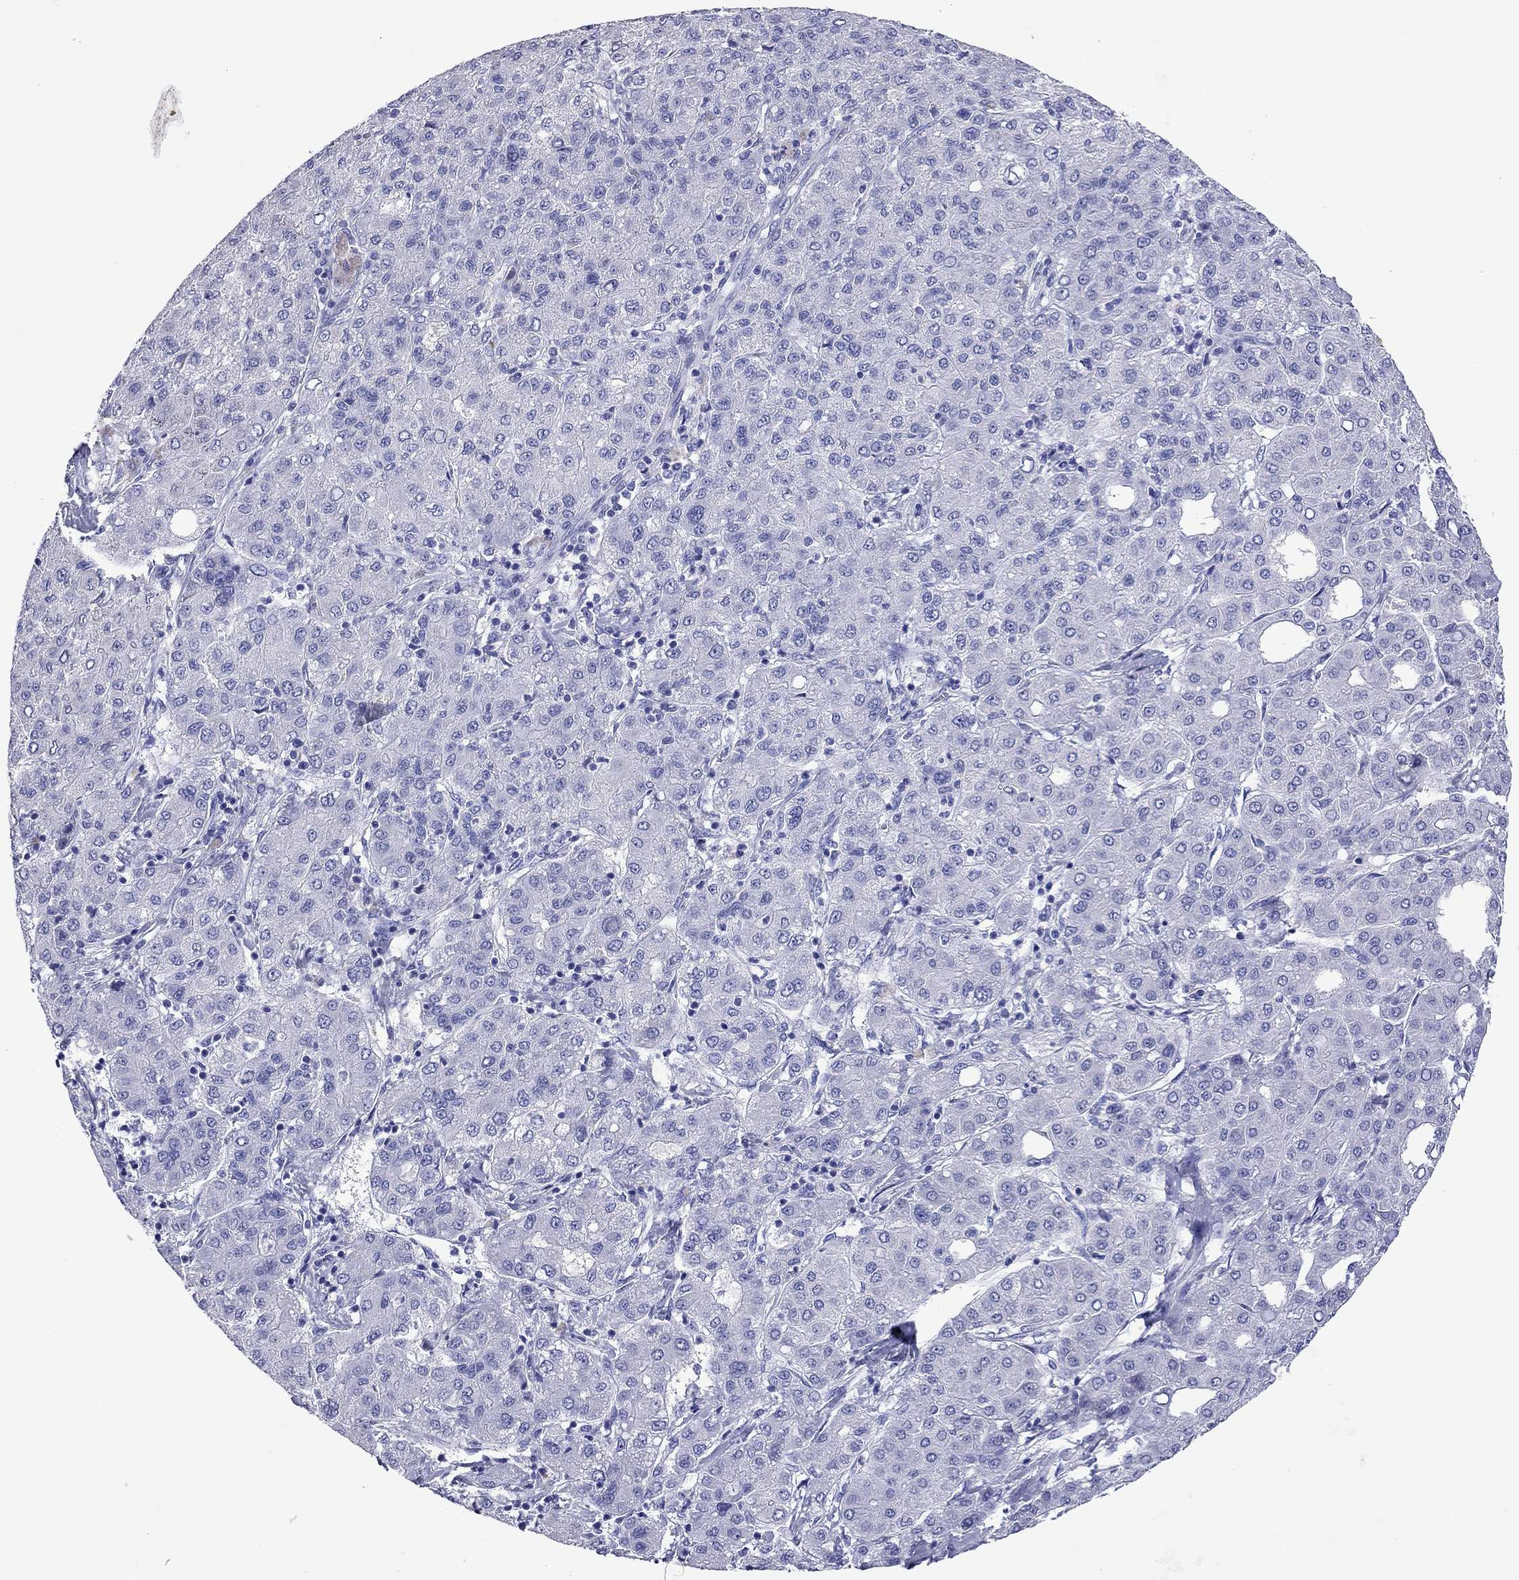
{"staining": {"intensity": "negative", "quantity": "none", "location": "none"}, "tissue": "liver cancer", "cell_type": "Tumor cells", "image_type": "cancer", "snomed": [{"axis": "morphology", "description": "Carcinoma, Hepatocellular, NOS"}, {"axis": "topography", "description": "Liver"}], "caption": "The micrograph exhibits no significant positivity in tumor cells of liver hepatocellular carcinoma. (DAB immunohistochemistry (IHC) with hematoxylin counter stain).", "gene": "KIAA2012", "patient": {"sex": "male", "age": 65}}